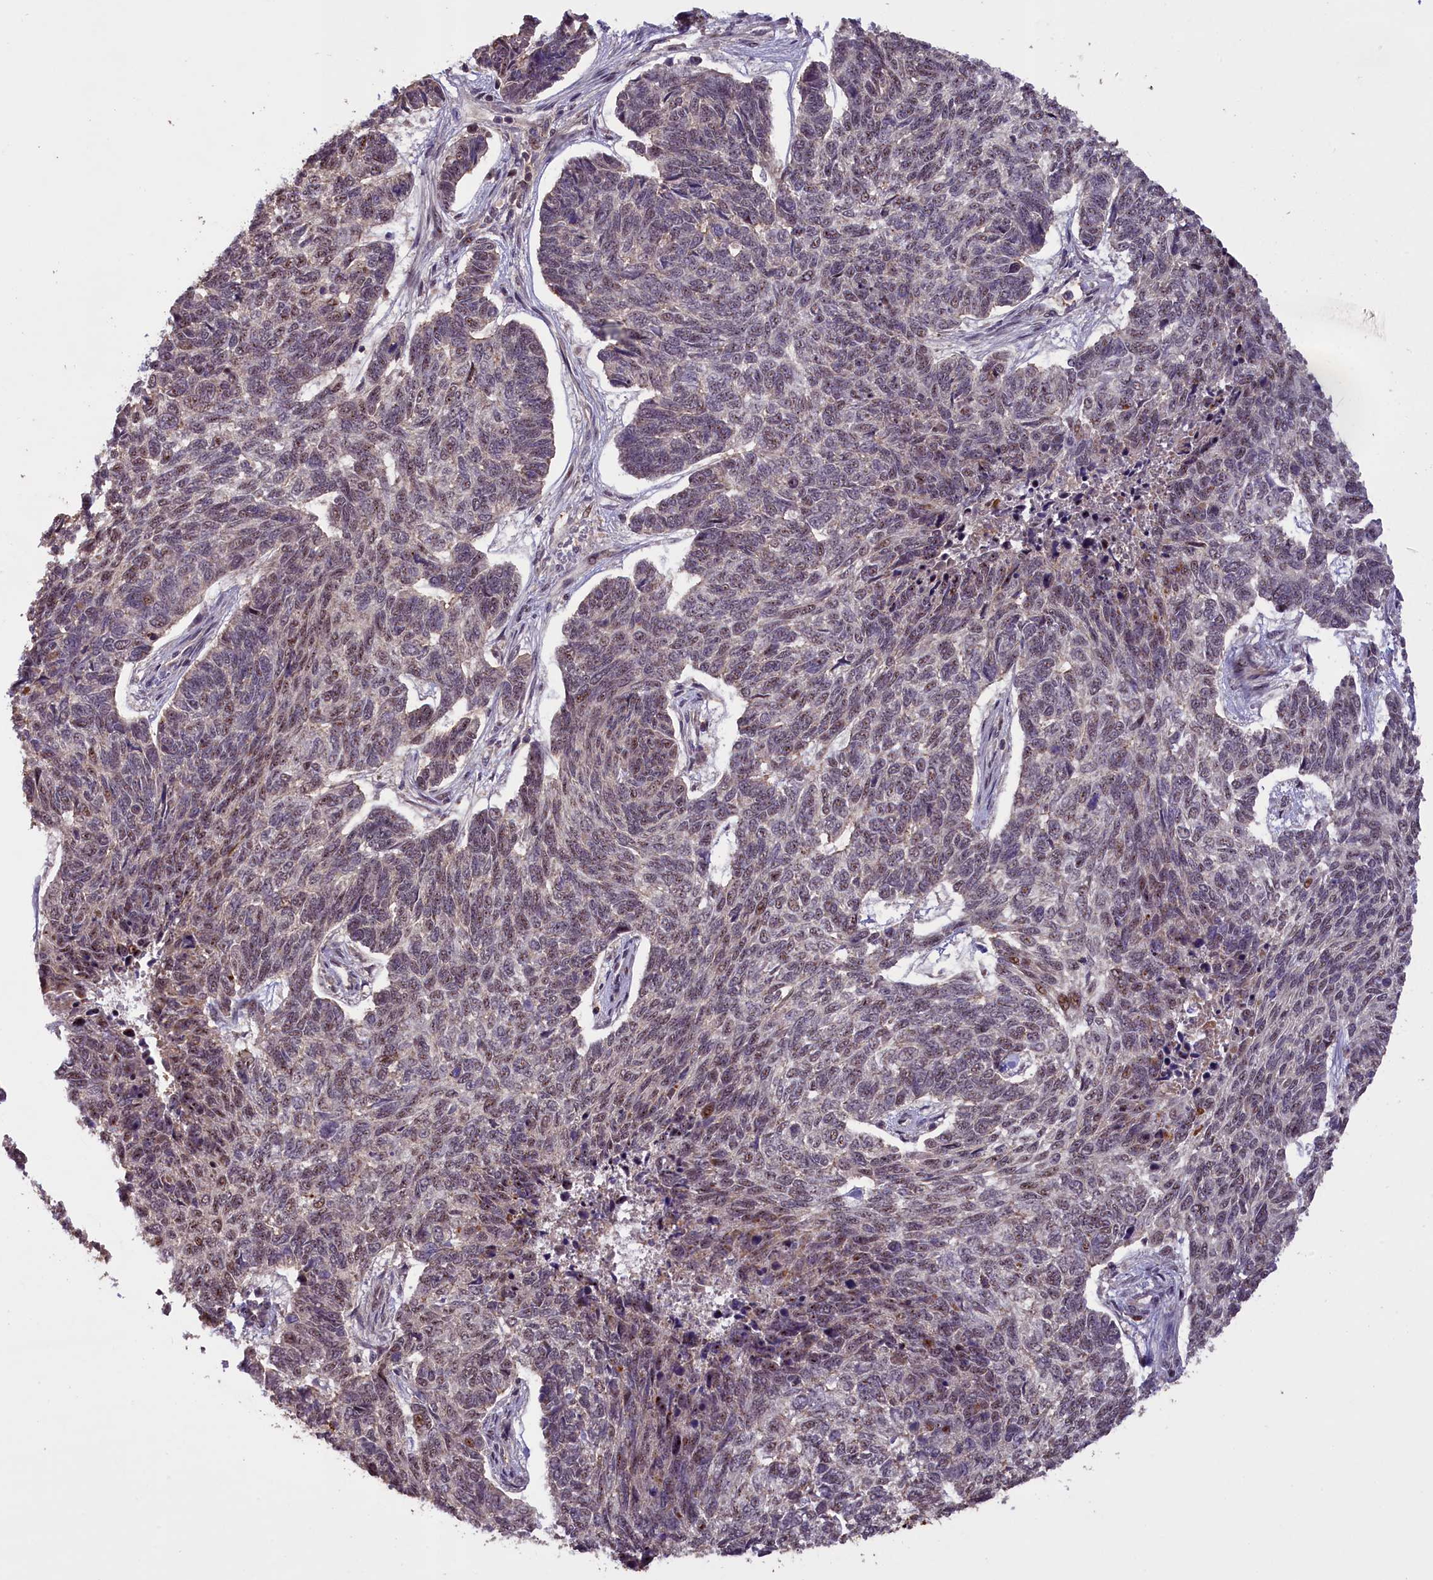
{"staining": {"intensity": "weak", "quantity": "25%-75%", "location": "nuclear"}, "tissue": "skin cancer", "cell_type": "Tumor cells", "image_type": "cancer", "snomed": [{"axis": "morphology", "description": "Basal cell carcinoma"}, {"axis": "topography", "description": "Skin"}], "caption": "Protein staining shows weak nuclear positivity in about 25%-75% of tumor cells in basal cell carcinoma (skin).", "gene": "FUZ", "patient": {"sex": "female", "age": 65}}